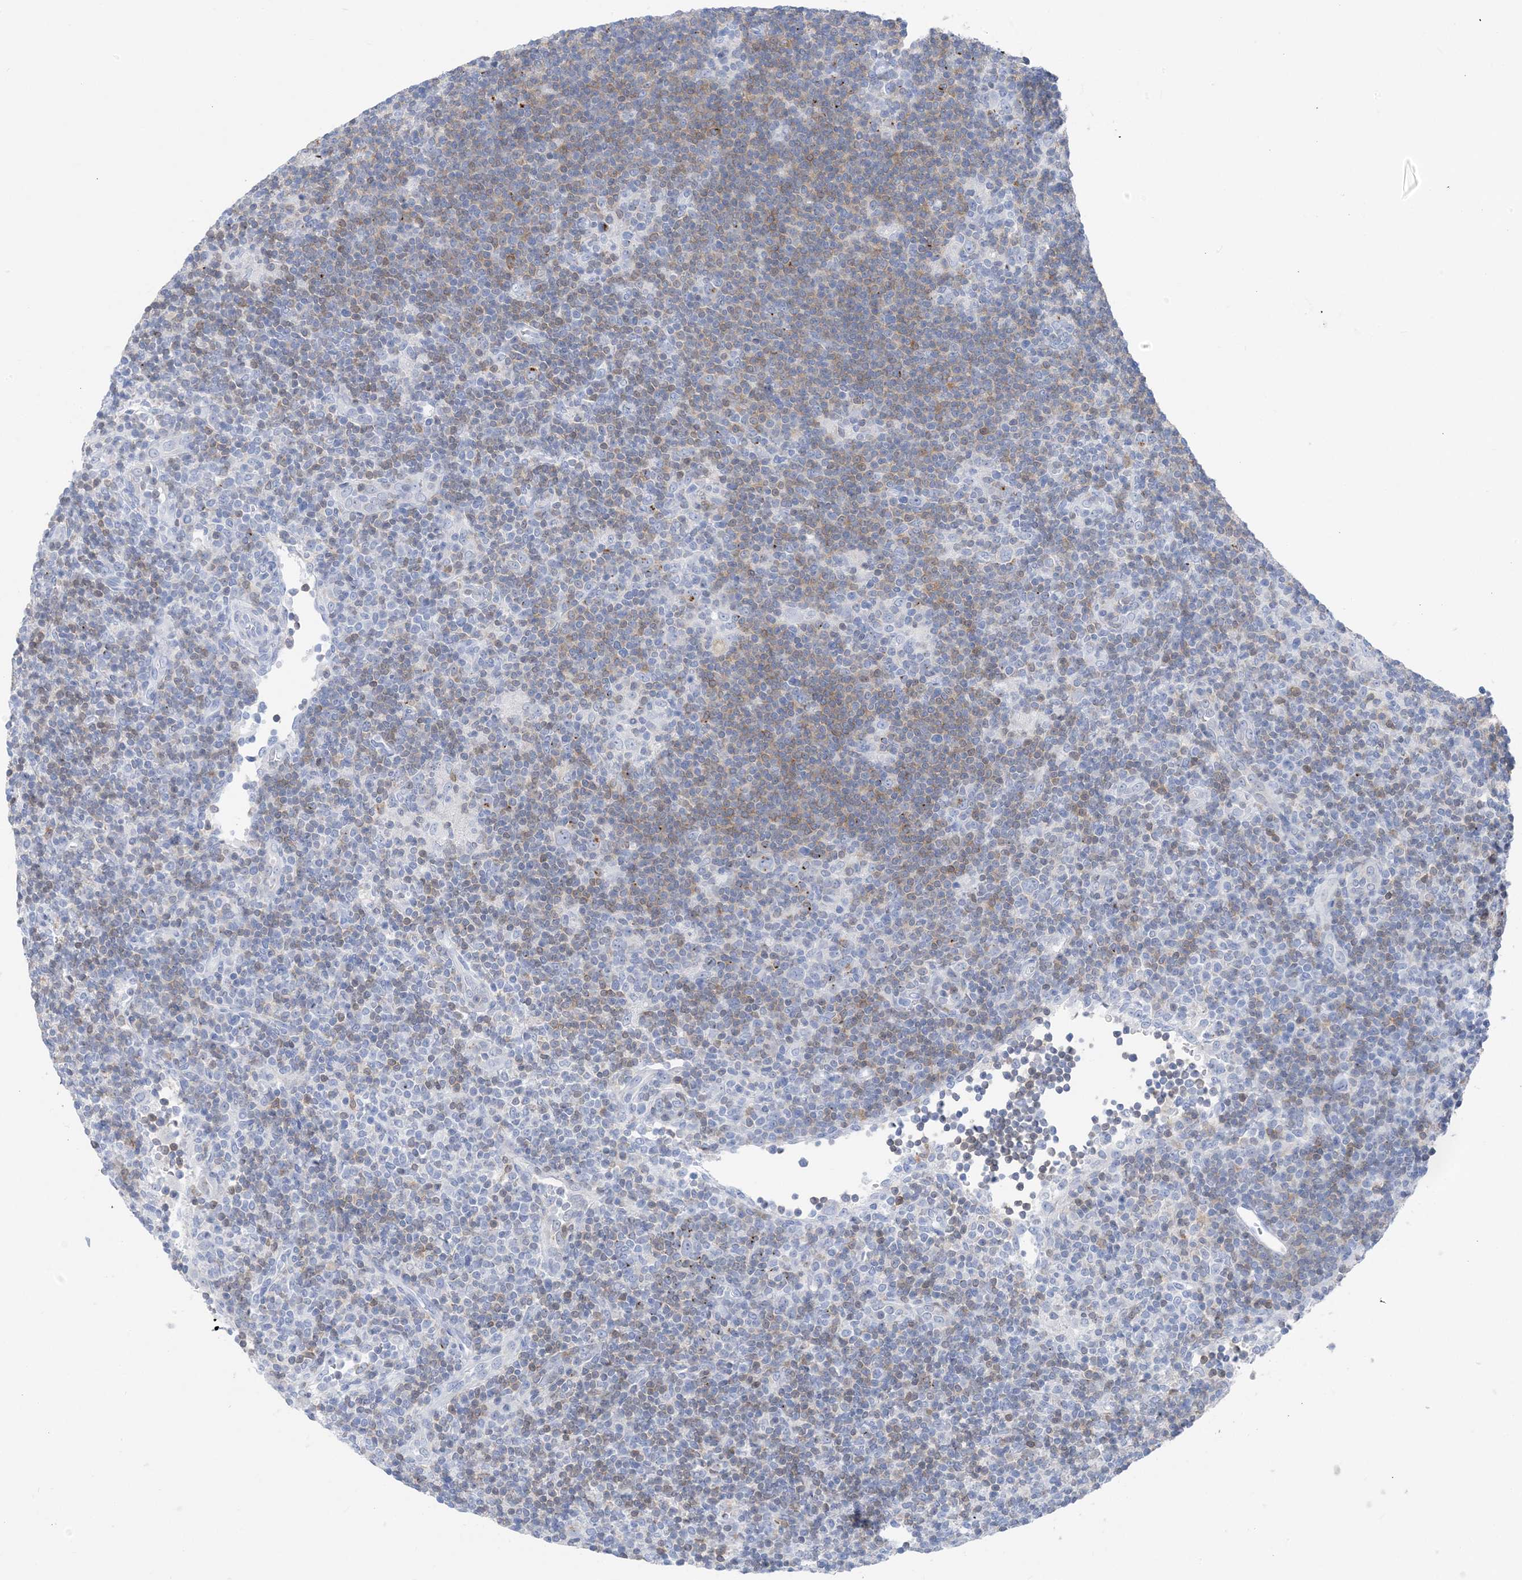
{"staining": {"intensity": "negative", "quantity": "none", "location": "none"}, "tissue": "lymphoma", "cell_type": "Tumor cells", "image_type": "cancer", "snomed": [{"axis": "morphology", "description": "Hodgkin's disease, NOS"}, {"axis": "topography", "description": "Lymph node"}], "caption": "Histopathology image shows no protein positivity in tumor cells of Hodgkin's disease tissue.", "gene": "SH3YL1", "patient": {"sex": "female", "age": 57}}